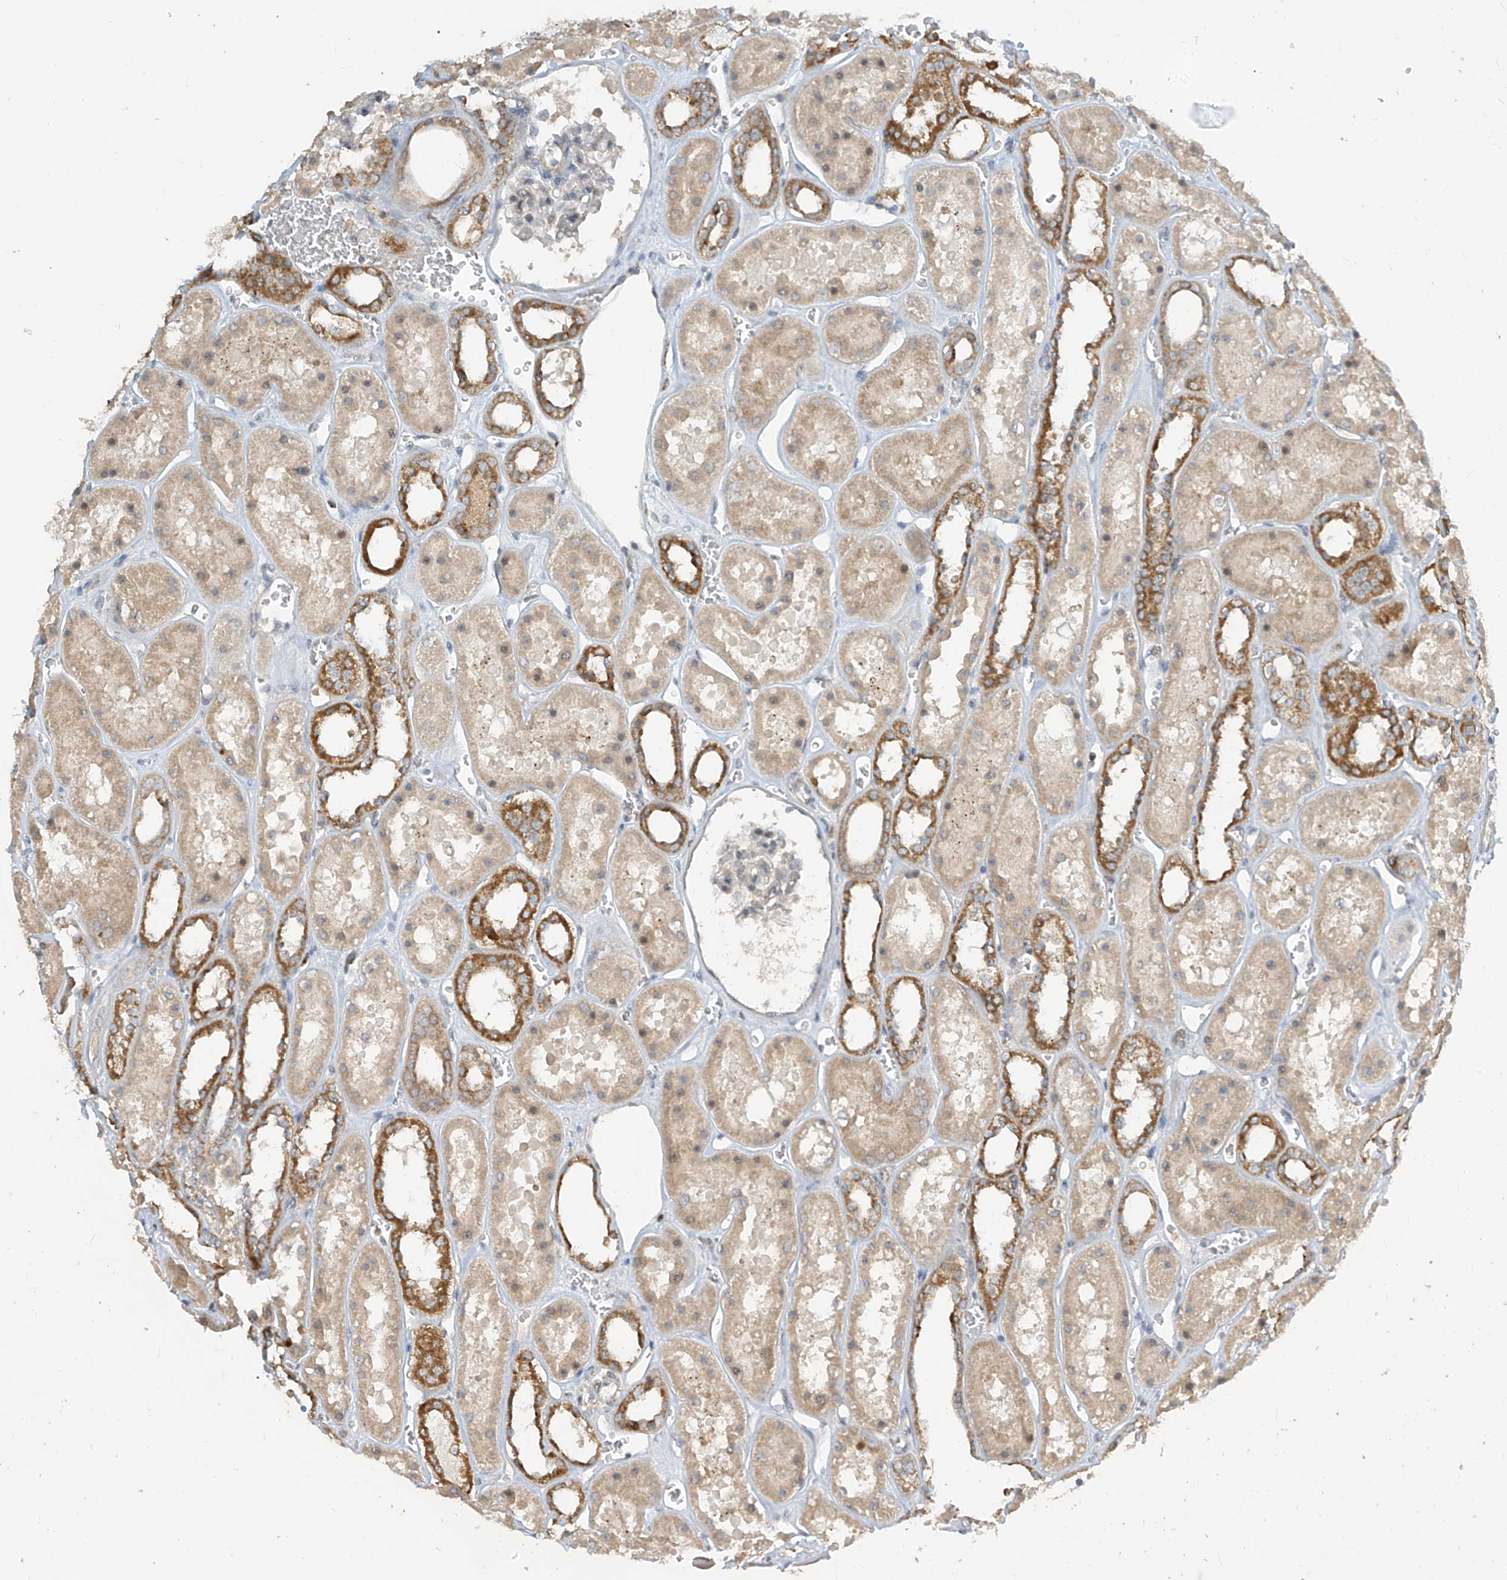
{"staining": {"intensity": "negative", "quantity": "none", "location": "none"}, "tissue": "kidney", "cell_type": "Cells in glomeruli", "image_type": "normal", "snomed": [{"axis": "morphology", "description": "Normal tissue, NOS"}, {"axis": "topography", "description": "Kidney"}], "caption": "DAB (3,3'-diaminobenzidine) immunohistochemical staining of benign kidney displays no significant expression in cells in glomeruli.", "gene": "PARVG", "patient": {"sex": "female", "age": 41}}